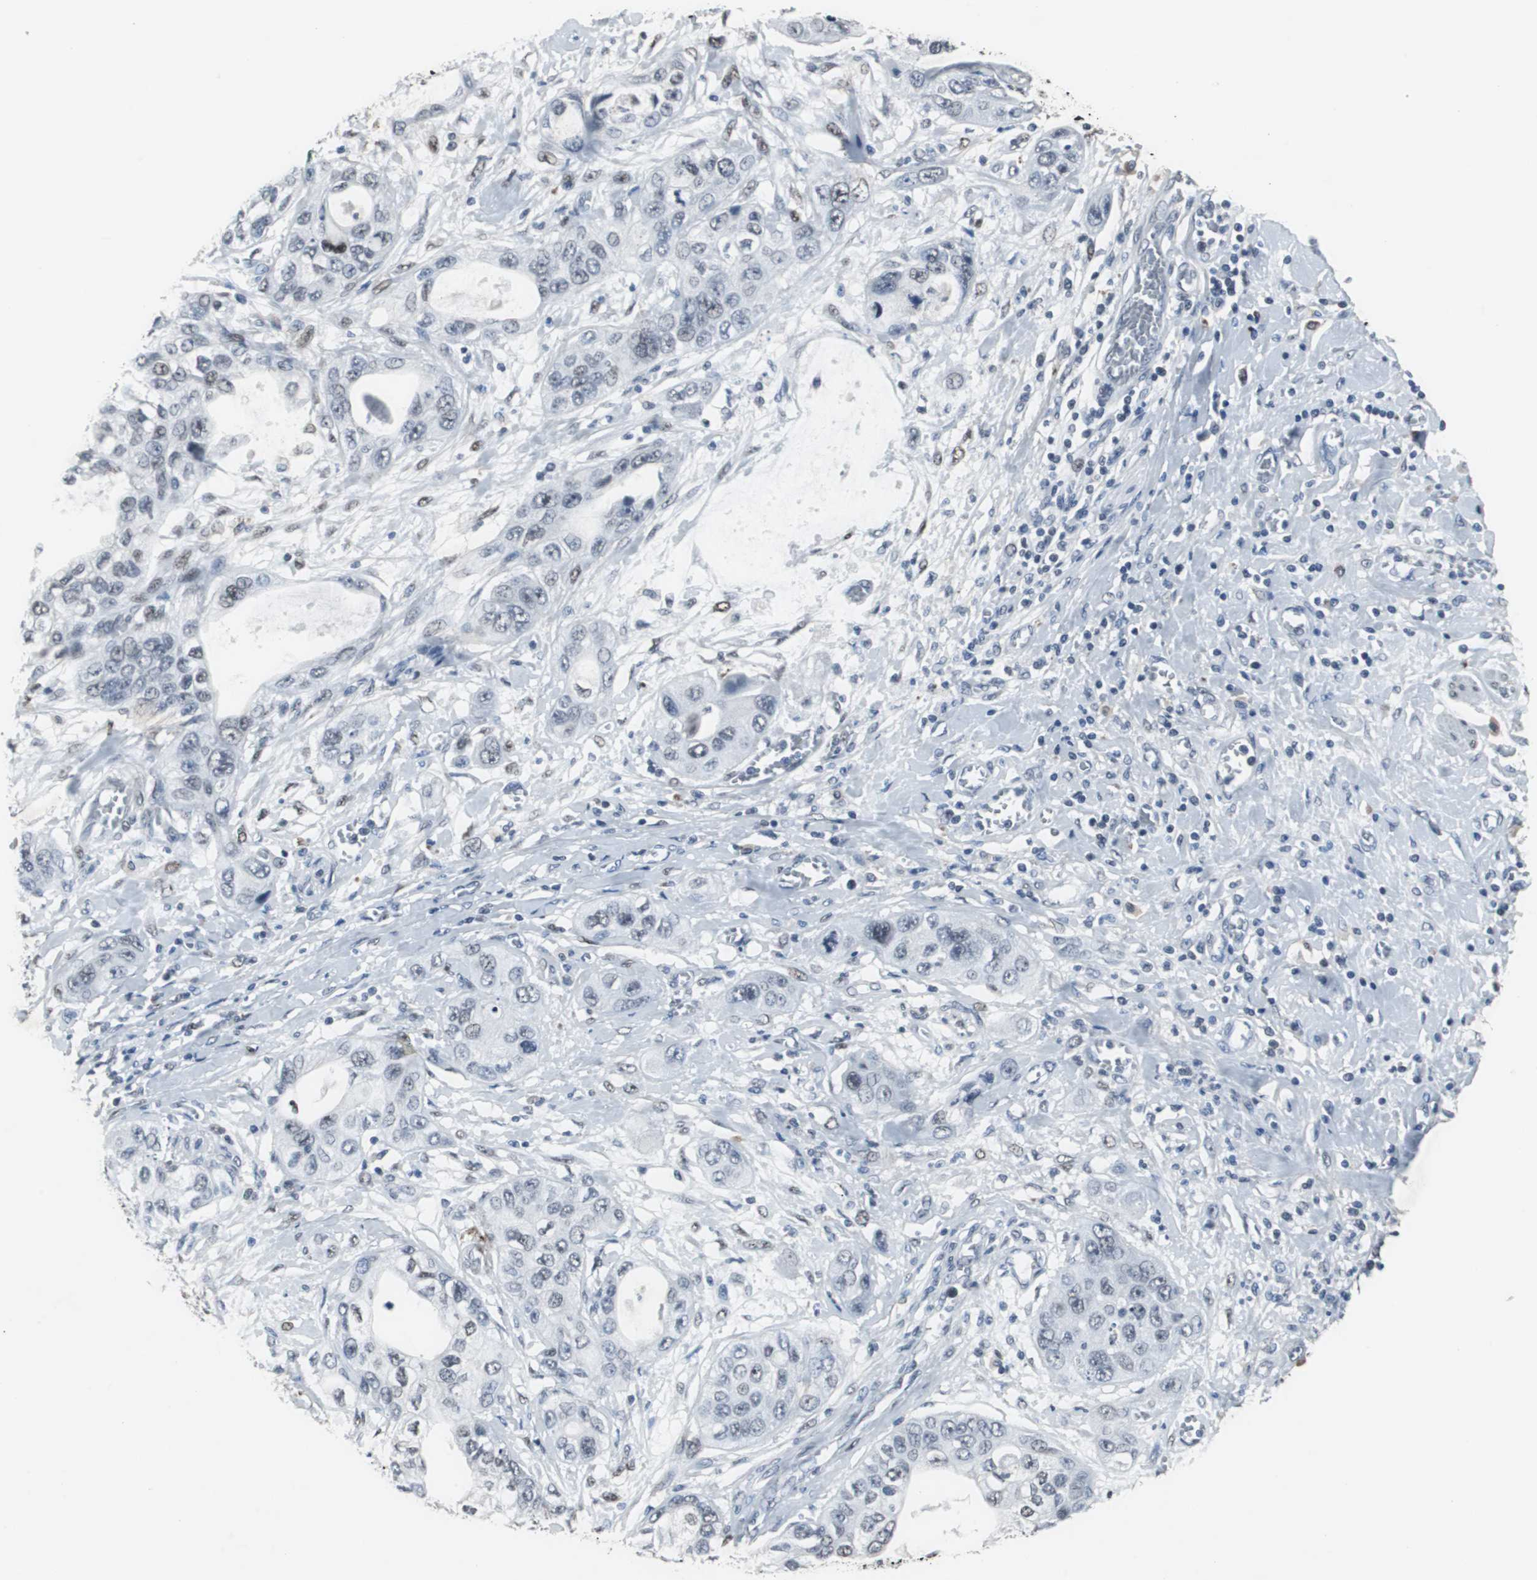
{"staining": {"intensity": "weak", "quantity": "<25%", "location": "nuclear"}, "tissue": "pancreatic cancer", "cell_type": "Tumor cells", "image_type": "cancer", "snomed": [{"axis": "morphology", "description": "Adenocarcinoma, NOS"}, {"axis": "topography", "description": "Pancreas"}], "caption": "IHC image of neoplastic tissue: human adenocarcinoma (pancreatic) stained with DAB (3,3'-diaminobenzidine) displays no significant protein positivity in tumor cells. (DAB (3,3'-diaminobenzidine) immunohistochemistry (IHC) with hematoxylin counter stain).", "gene": "FOXP4", "patient": {"sex": "female", "age": 70}}